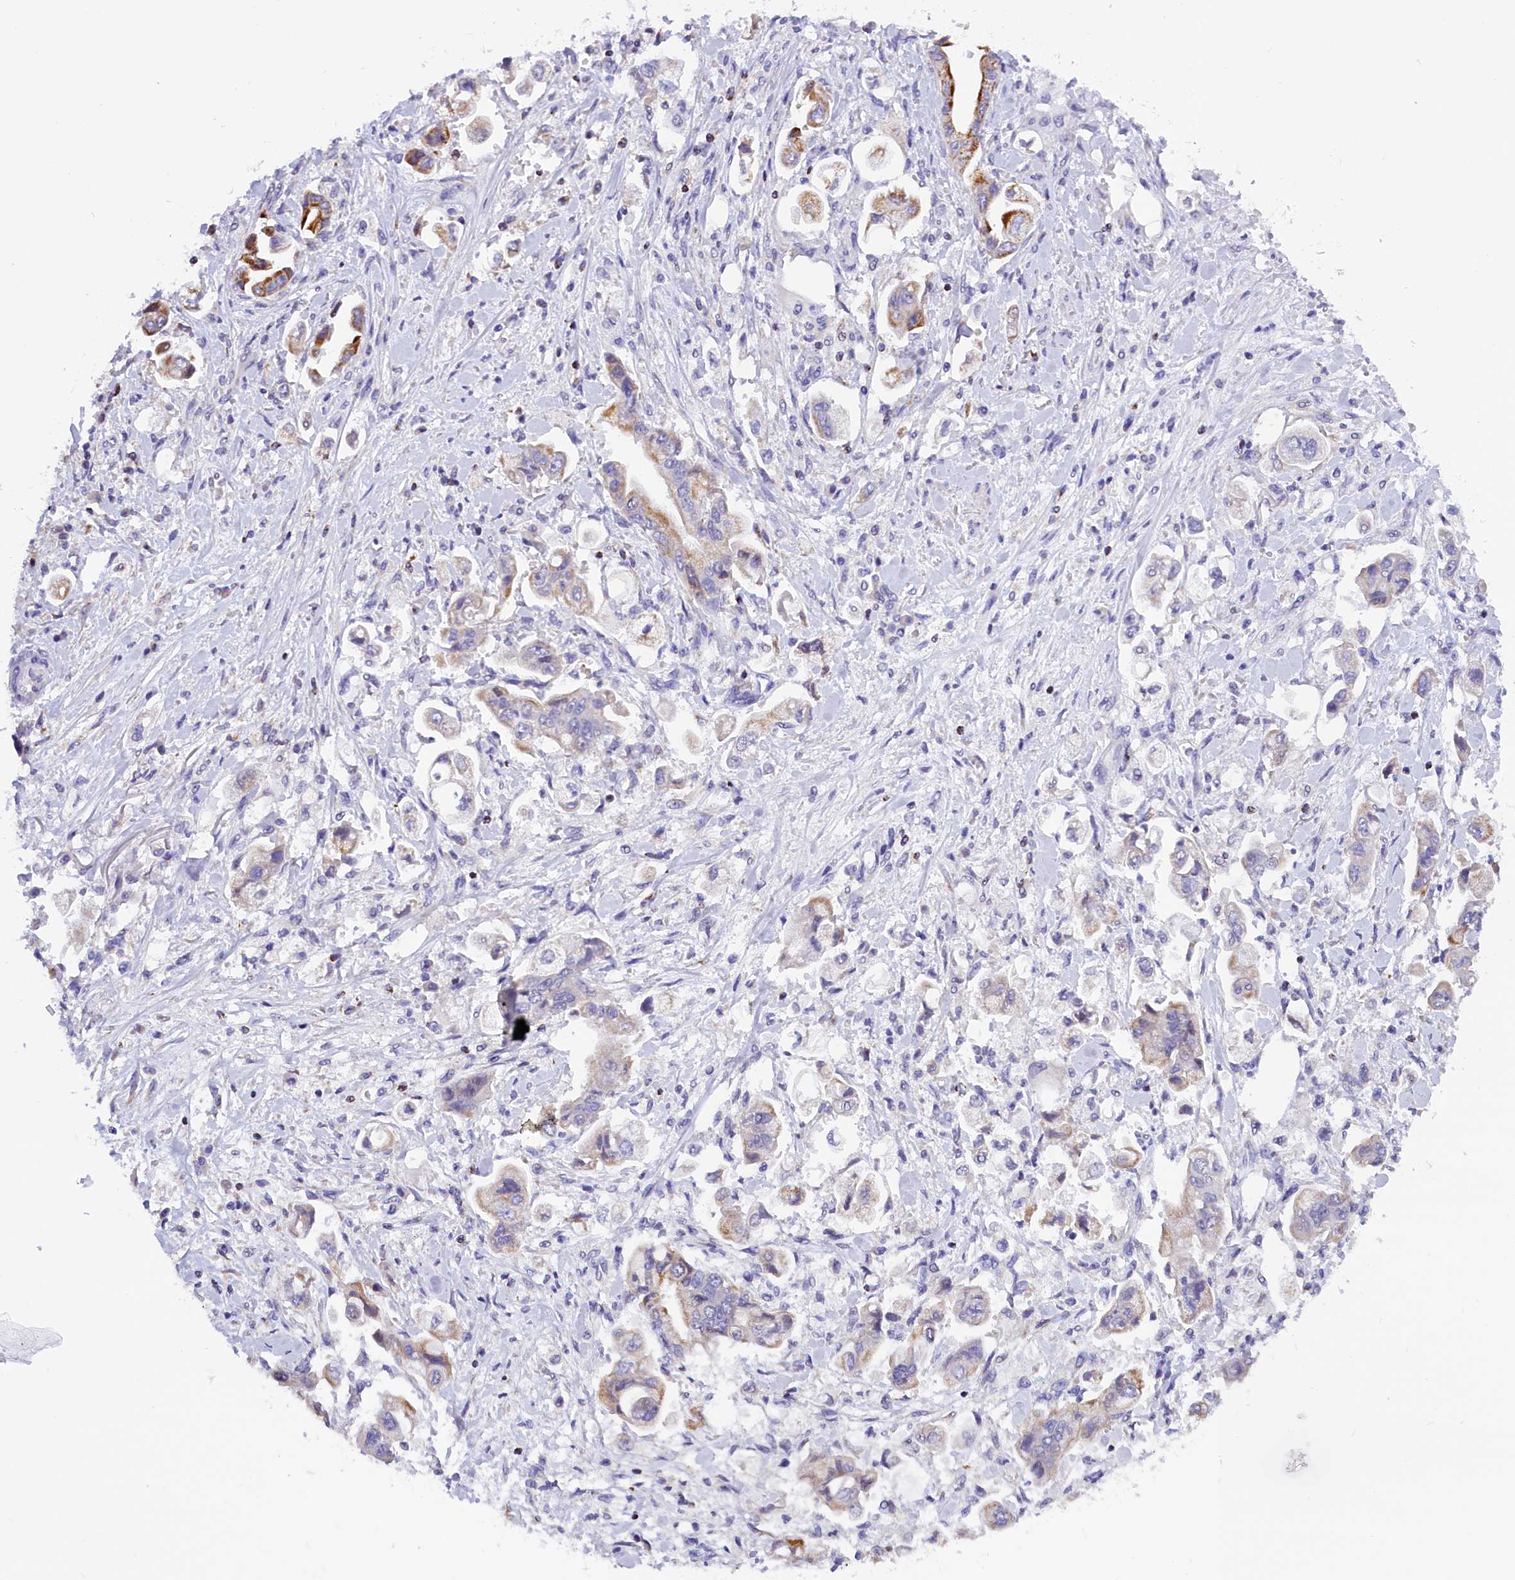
{"staining": {"intensity": "moderate", "quantity": "<25%", "location": "cytoplasmic/membranous"}, "tissue": "stomach cancer", "cell_type": "Tumor cells", "image_type": "cancer", "snomed": [{"axis": "morphology", "description": "Adenocarcinoma, NOS"}, {"axis": "topography", "description": "Stomach"}], "caption": "Immunohistochemical staining of human adenocarcinoma (stomach) displays low levels of moderate cytoplasmic/membranous positivity in about <25% of tumor cells. (DAB IHC with brightfield microscopy, high magnification).", "gene": "ABAT", "patient": {"sex": "male", "age": 62}}